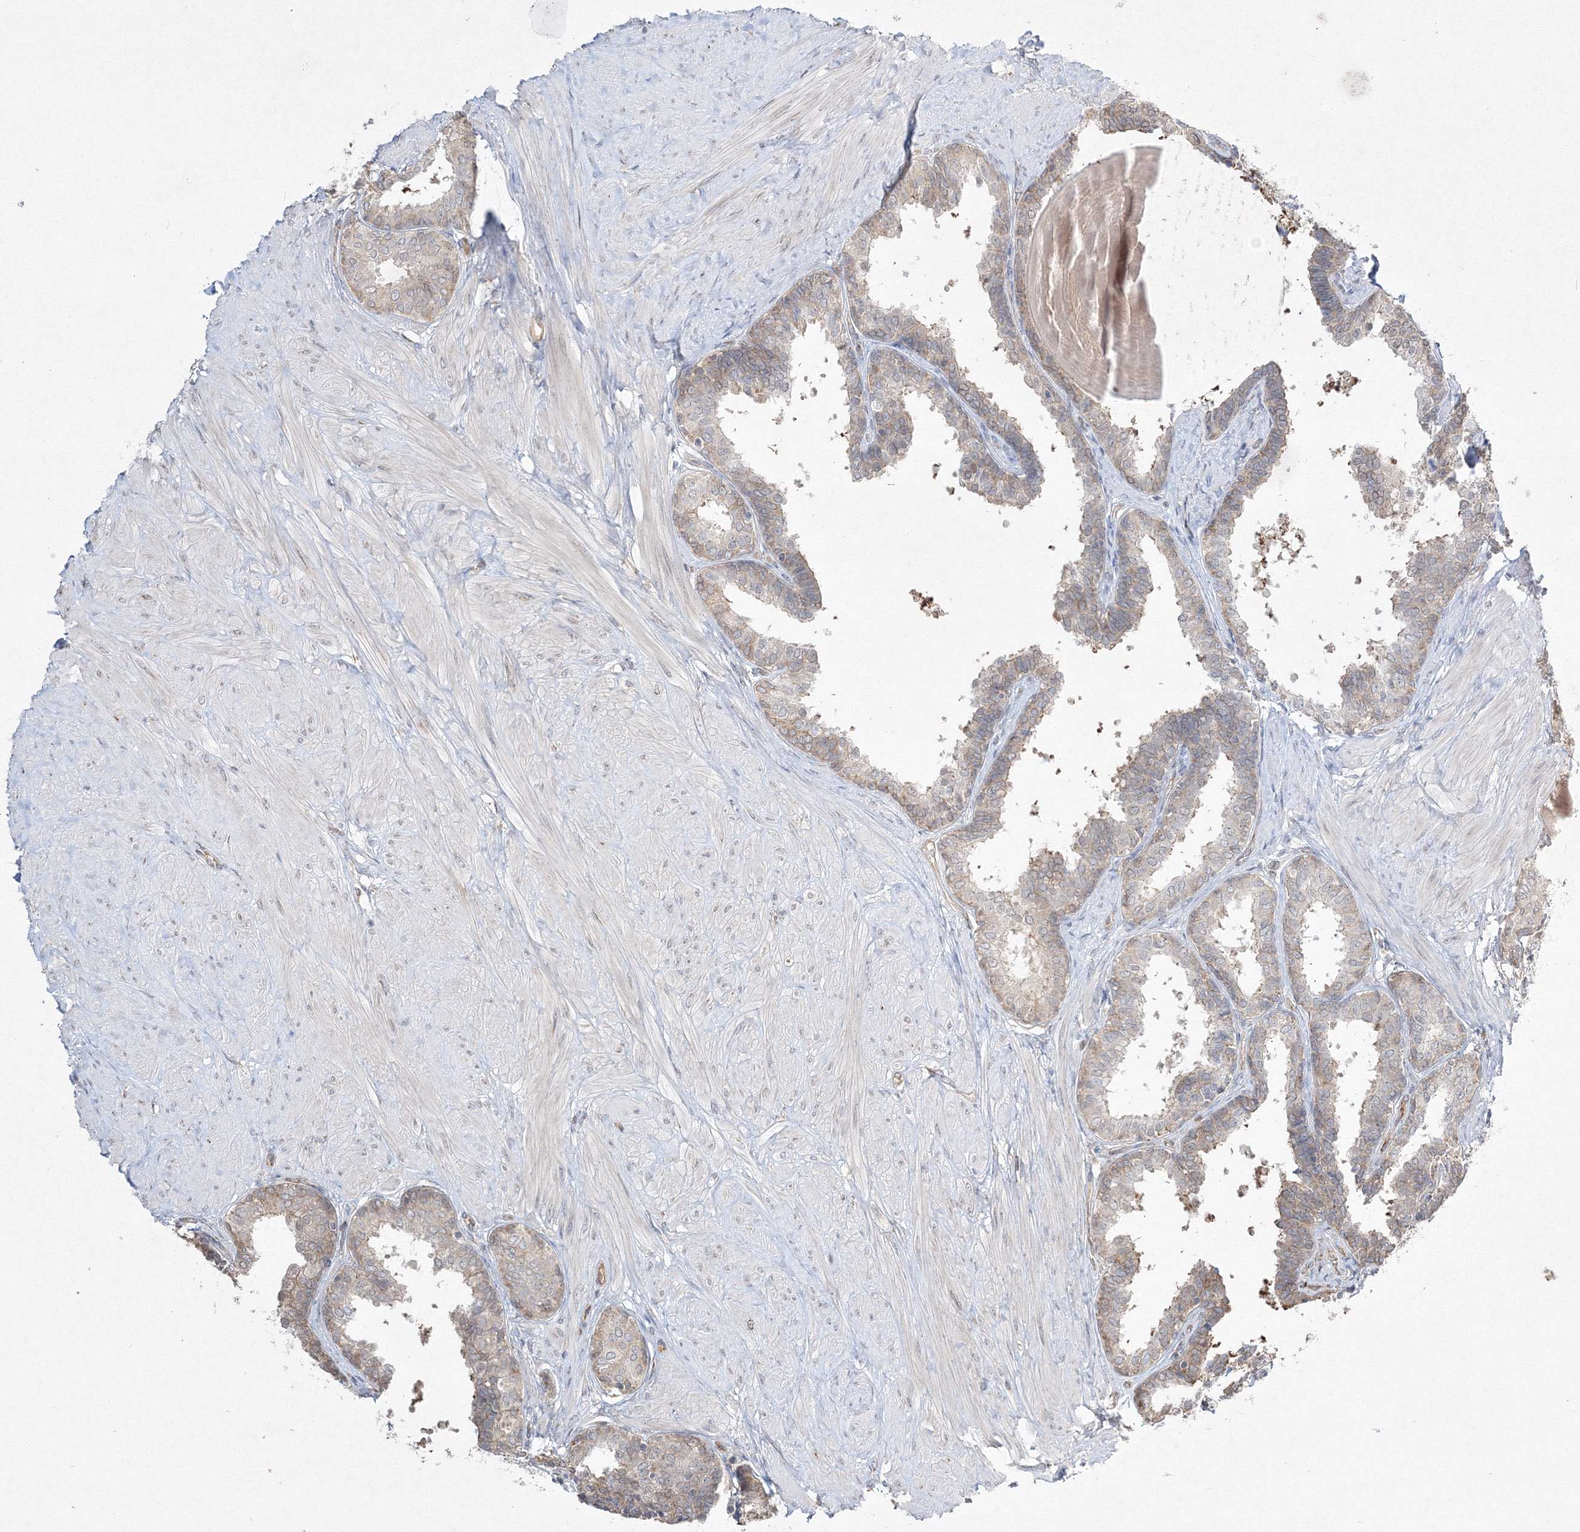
{"staining": {"intensity": "weak", "quantity": "<25%", "location": "cytoplasmic/membranous"}, "tissue": "prostate", "cell_type": "Glandular cells", "image_type": "normal", "snomed": [{"axis": "morphology", "description": "Normal tissue, NOS"}, {"axis": "topography", "description": "Prostate"}], "caption": "IHC micrograph of benign prostate: prostate stained with DAB (3,3'-diaminobenzidine) reveals no significant protein expression in glandular cells.", "gene": "FBXL8", "patient": {"sex": "male", "age": 48}}